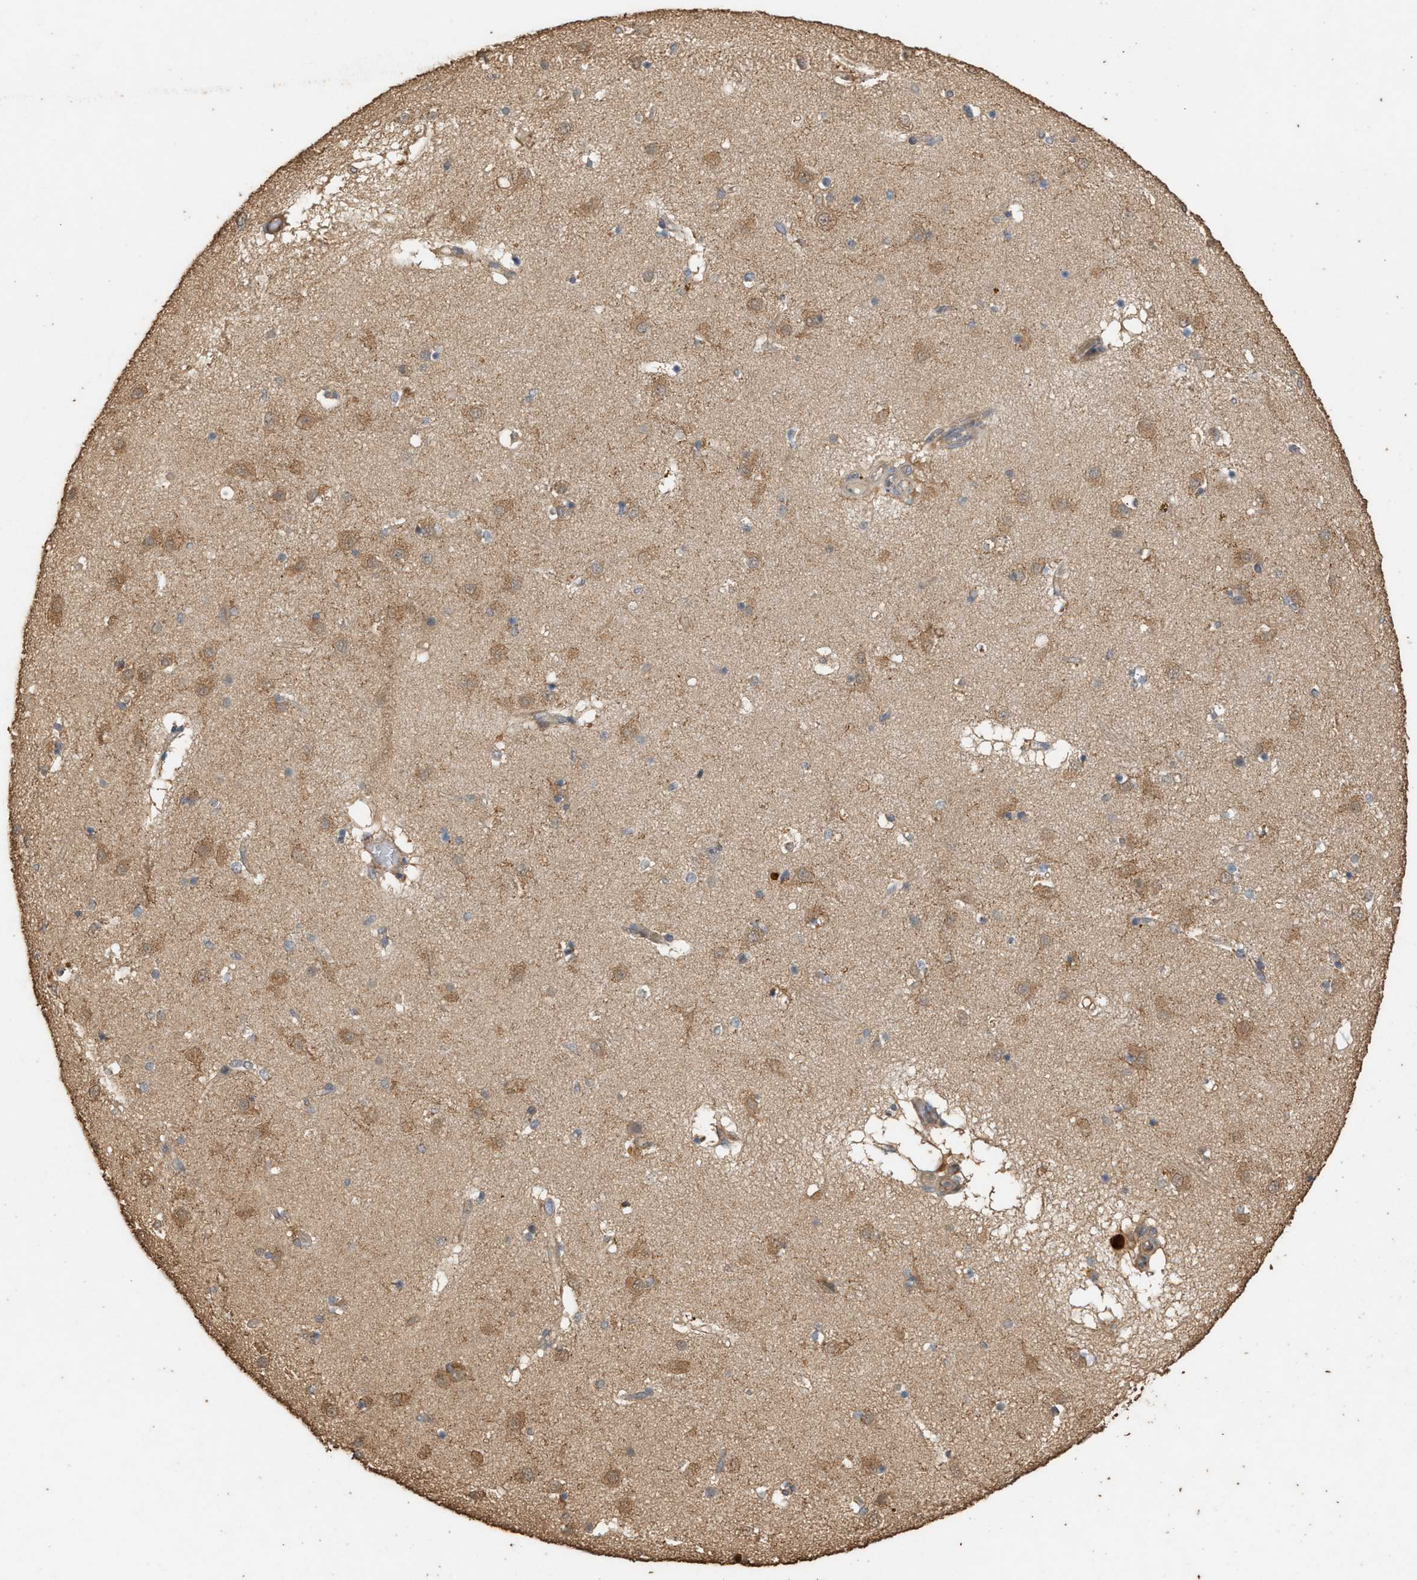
{"staining": {"intensity": "weak", "quantity": "25%-75%", "location": "cytoplasmic/membranous"}, "tissue": "caudate", "cell_type": "Glial cells", "image_type": "normal", "snomed": [{"axis": "morphology", "description": "Normal tissue, NOS"}, {"axis": "topography", "description": "Lateral ventricle wall"}], "caption": "A brown stain shows weak cytoplasmic/membranous expression of a protein in glial cells of normal caudate. (Brightfield microscopy of DAB IHC at high magnification).", "gene": "DCAF7", "patient": {"sex": "male", "age": 70}}